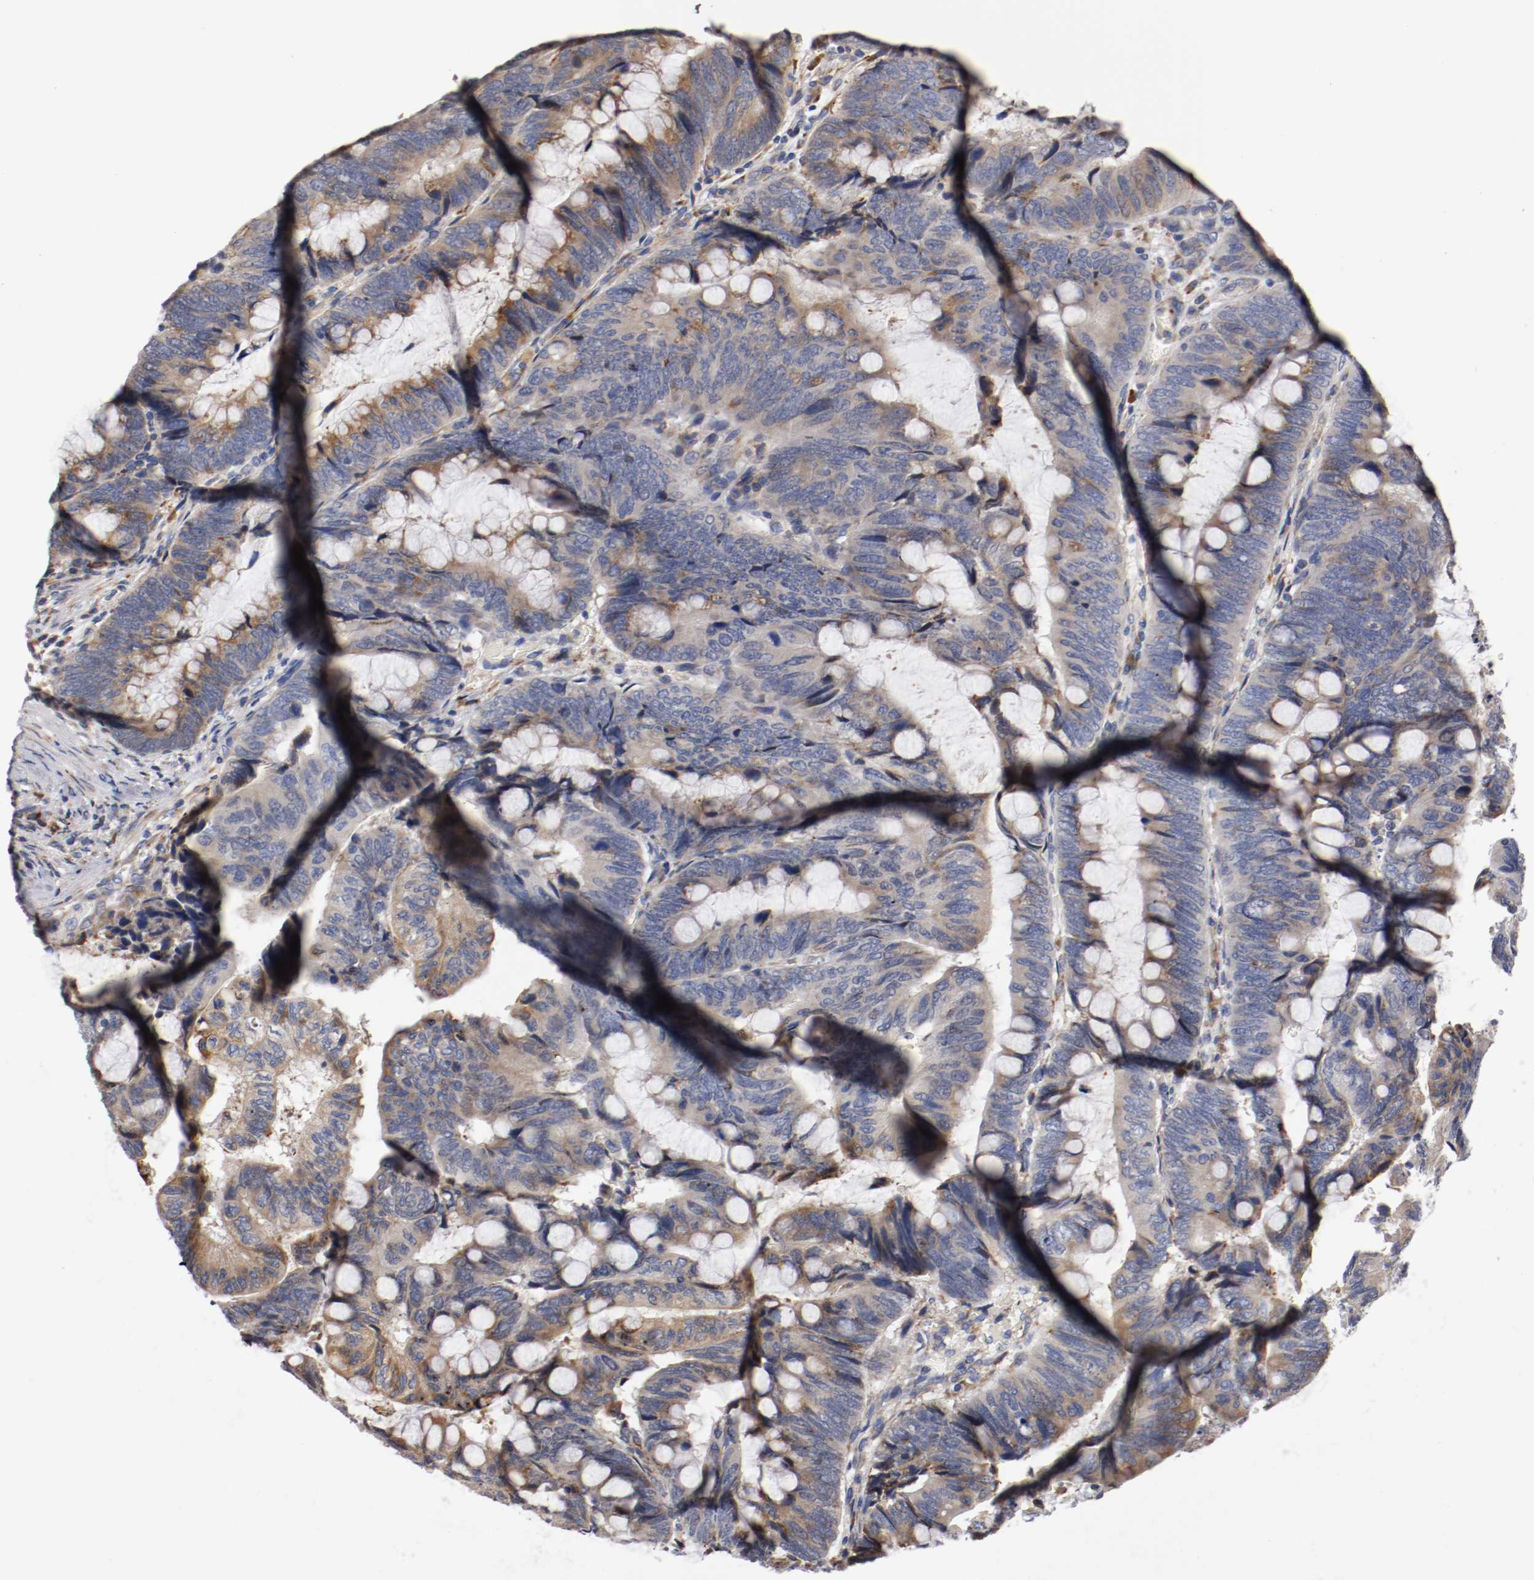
{"staining": {"intensity": "moderate", "quantity": ">75%", "location": "cytoplasmic/membranous"}, "tissue": "colorectal cancer", "cell_type": "Tumor cells", "image_type": "cancer", "snomed": [{"axis": "morphology", "description": "Normal tissue, NOS"}, {"axis": "morphology", "description": "Adenocarcinoma, NOS"}, {"axis": "topography", "description": "Rectum"}, {"axis": "topography", "description": "Peripheral nerve tissue"}], "caption": "Adenocarcinoma (colorectal) tissue demonstrates moderate cytoplasmic/membranous staining in about >75% of tumor cells, visualized by immunohistochemistry. (brown staining indicates protein expression, while blue staining denotes nuclei).", "gene": "TNFSF13", "patient": {"sex": "male", "age": 92}}